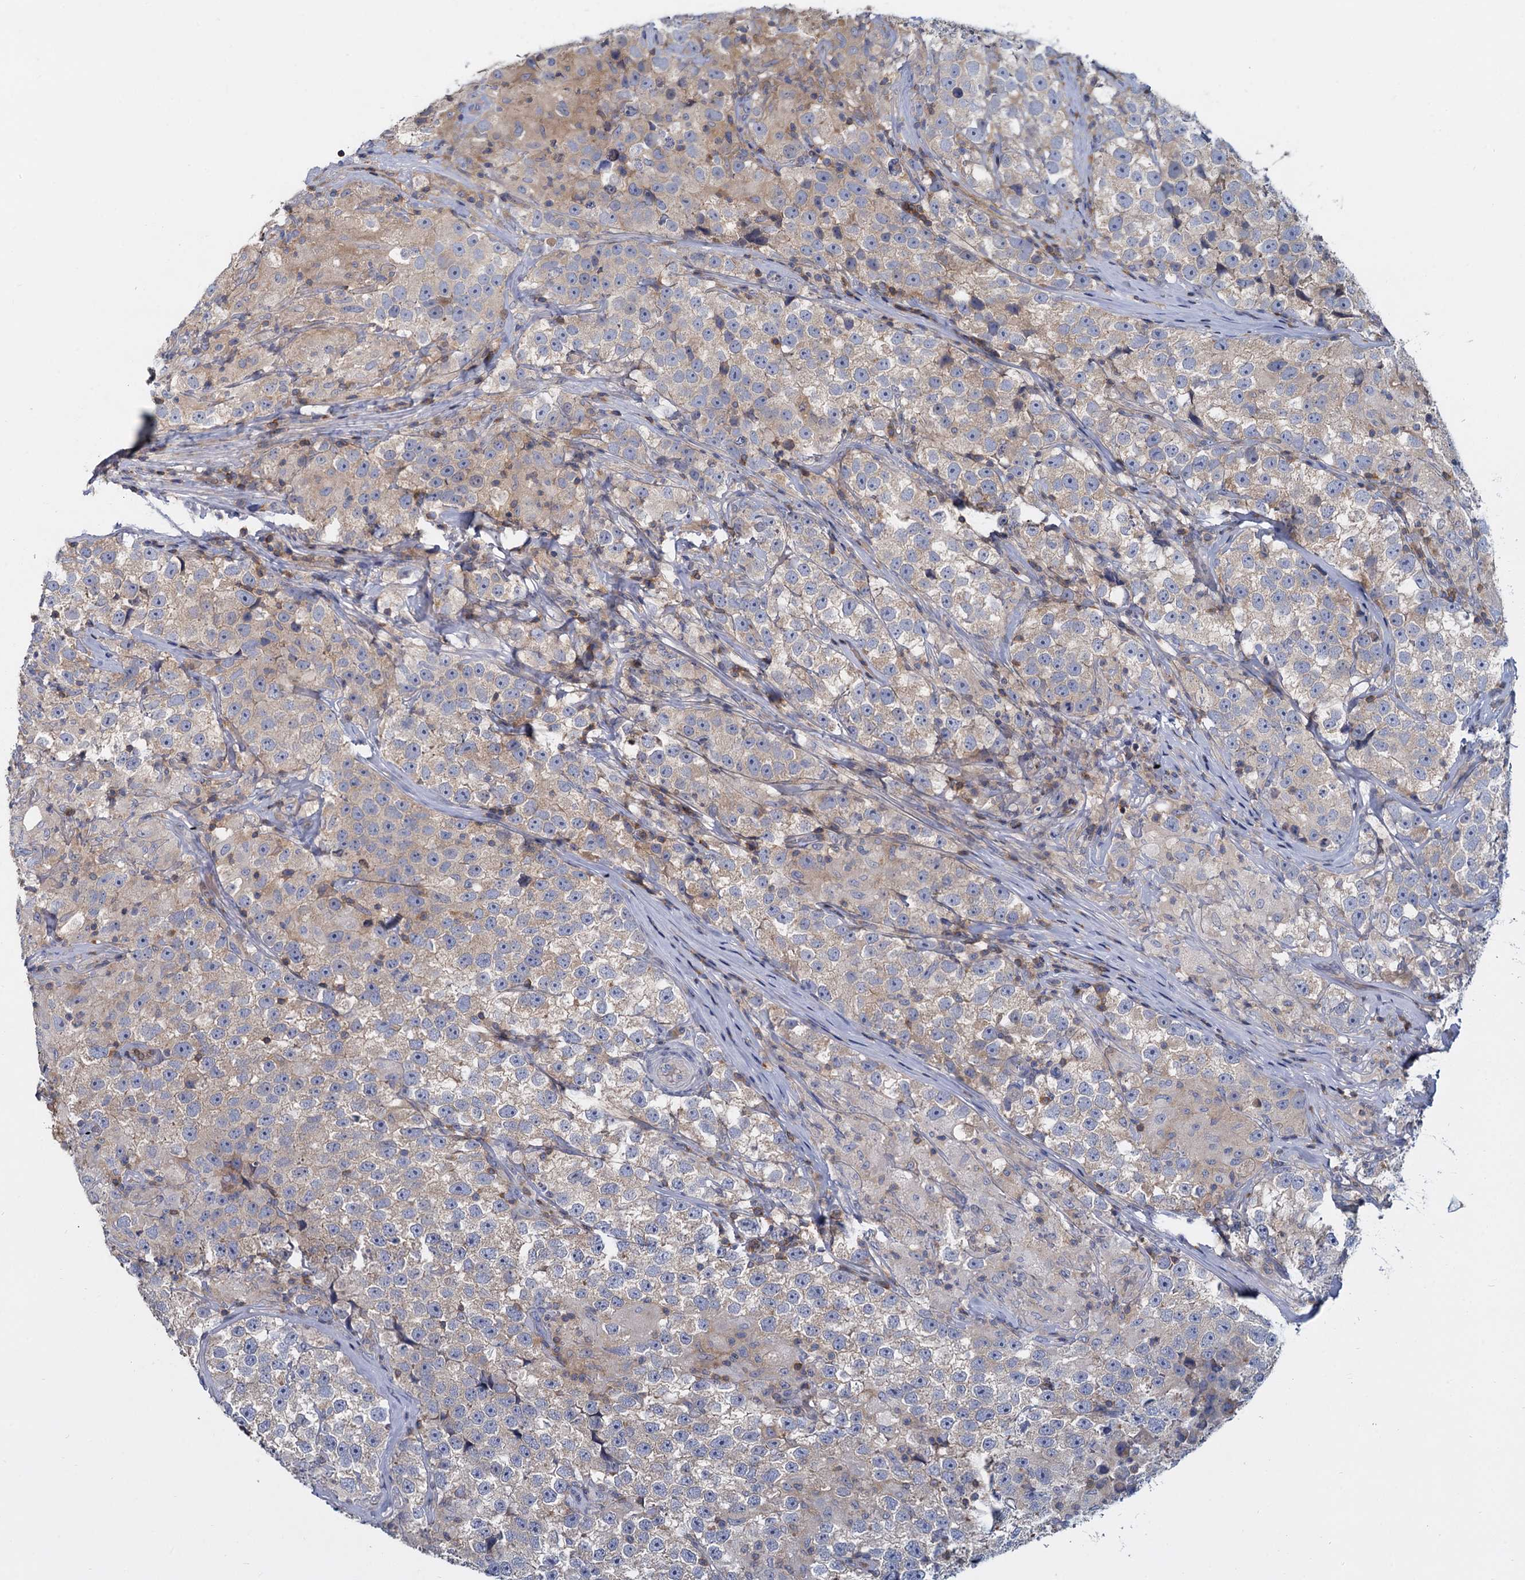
{"staining": {"intensity": "negative", "quantity": "none", "location": "none"}, "tissue": "testis cancer", "cell_type": "Tumor cells", "image_type": "cancer", "snomed": [{"axis": "morphology", "description": "Seminoma, NOS"}, {"axis": "topography", "description": "Testis"}], "caption": "High power microscopy histopathology image of an immunohistochemistry image of testis seminoma, revealing no significant staining in tumor cells.", "gene": "ACSM3", "patient": {"sex": "male", "age": 46}}